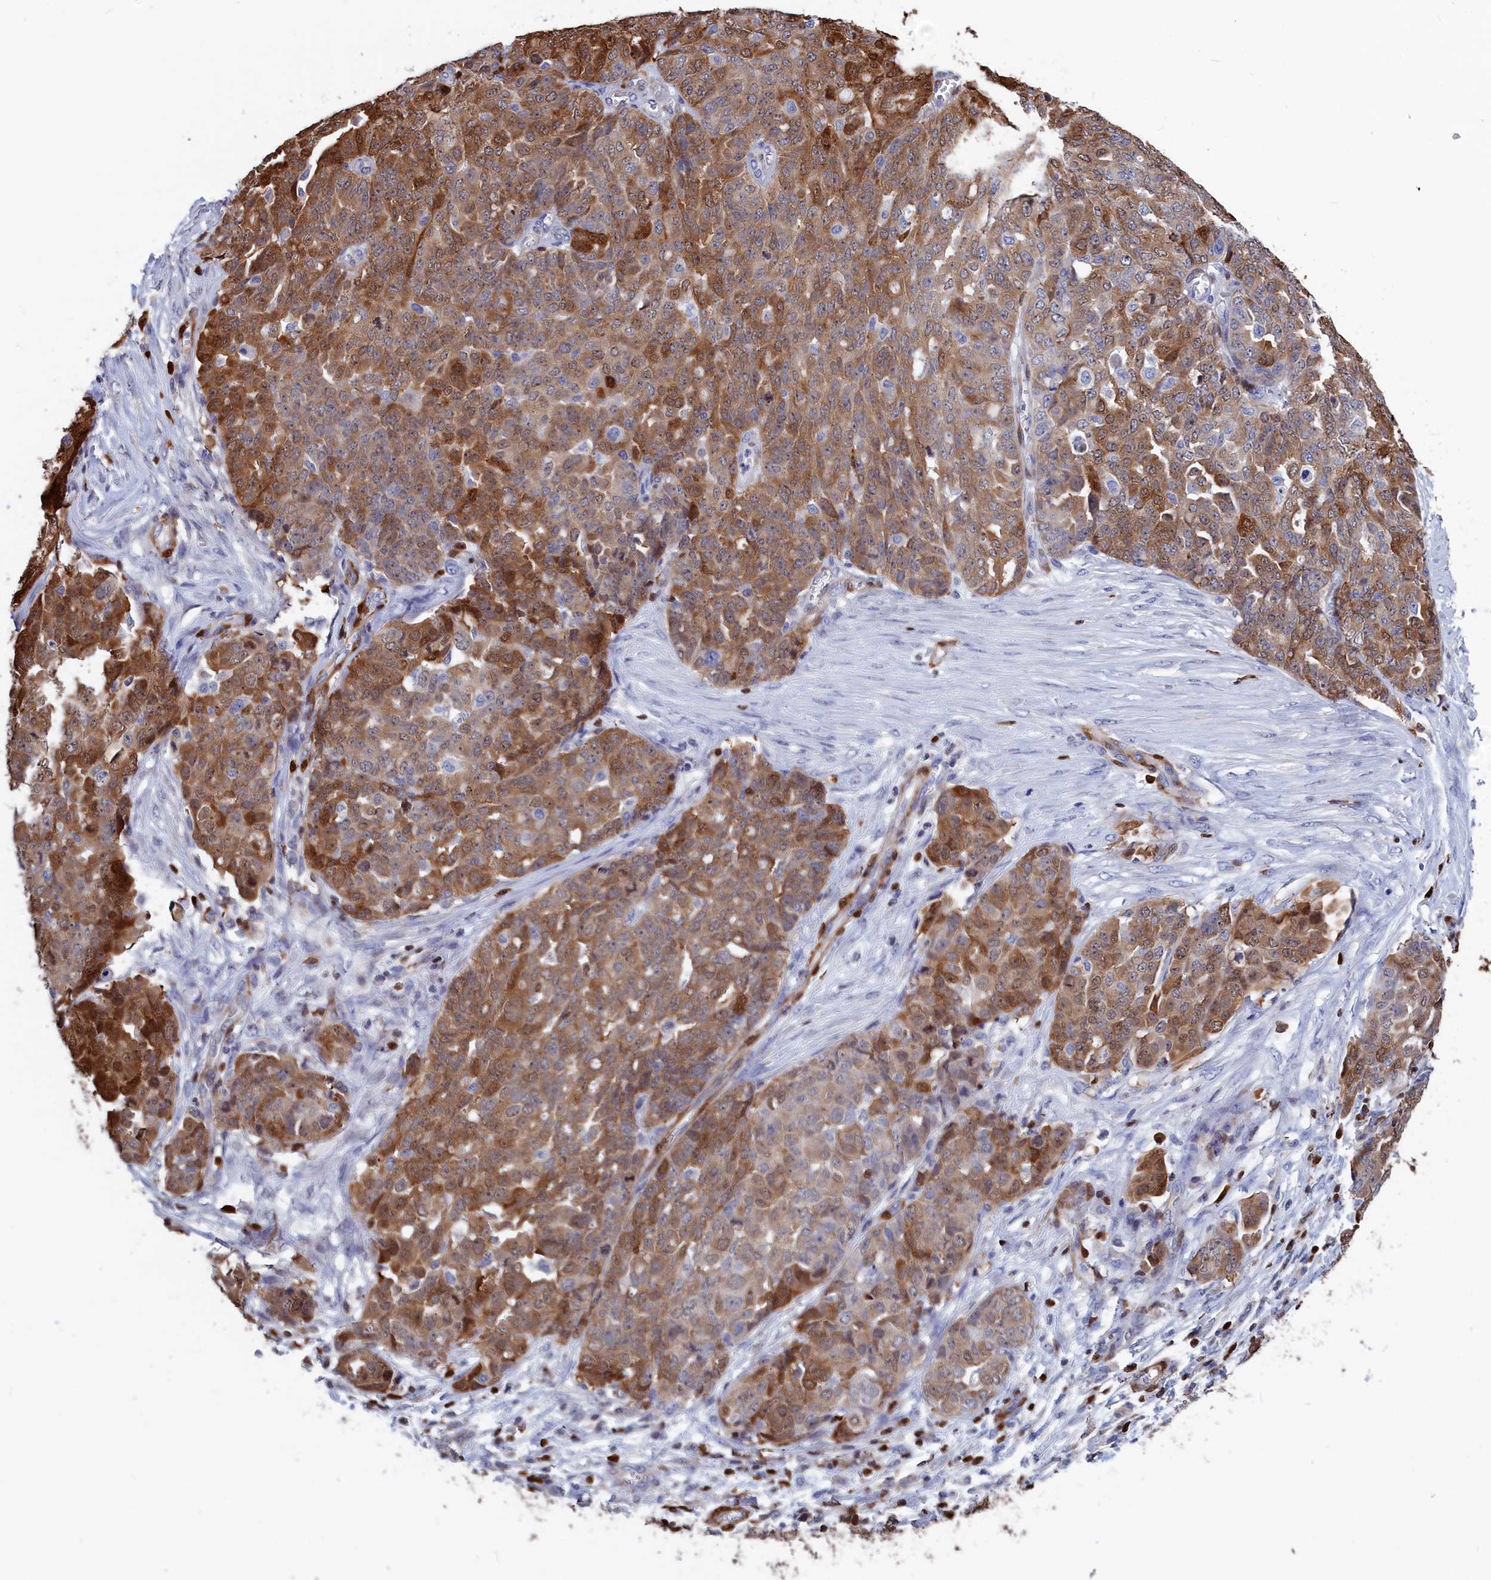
{"staining": {"intensity": "moderate", "quantity": ">75%", "location": "cytoplasmic/membranous,nuclear"}, "tissue": "ovarian cancer", "cell_type": "Tumor cells", "image_type": "cancer", "snomed": [{"axis": "morphology", "description": "Cystadenocarcinoma, serous, NOS"}, {"axis": "topography", "description": "Soft tissue"}, {"axis": "topography", "description": "Ovary"}], "caption": "Ovarian cancer (serous cystadenocarcinoma) stained with immunohistochemistry displays moderate cytoplasmic/membranous and nuclear staining in about >75% of tumor cells.", "gene": "CRIP1", "patient": {"sex": "female", "age": 57}}